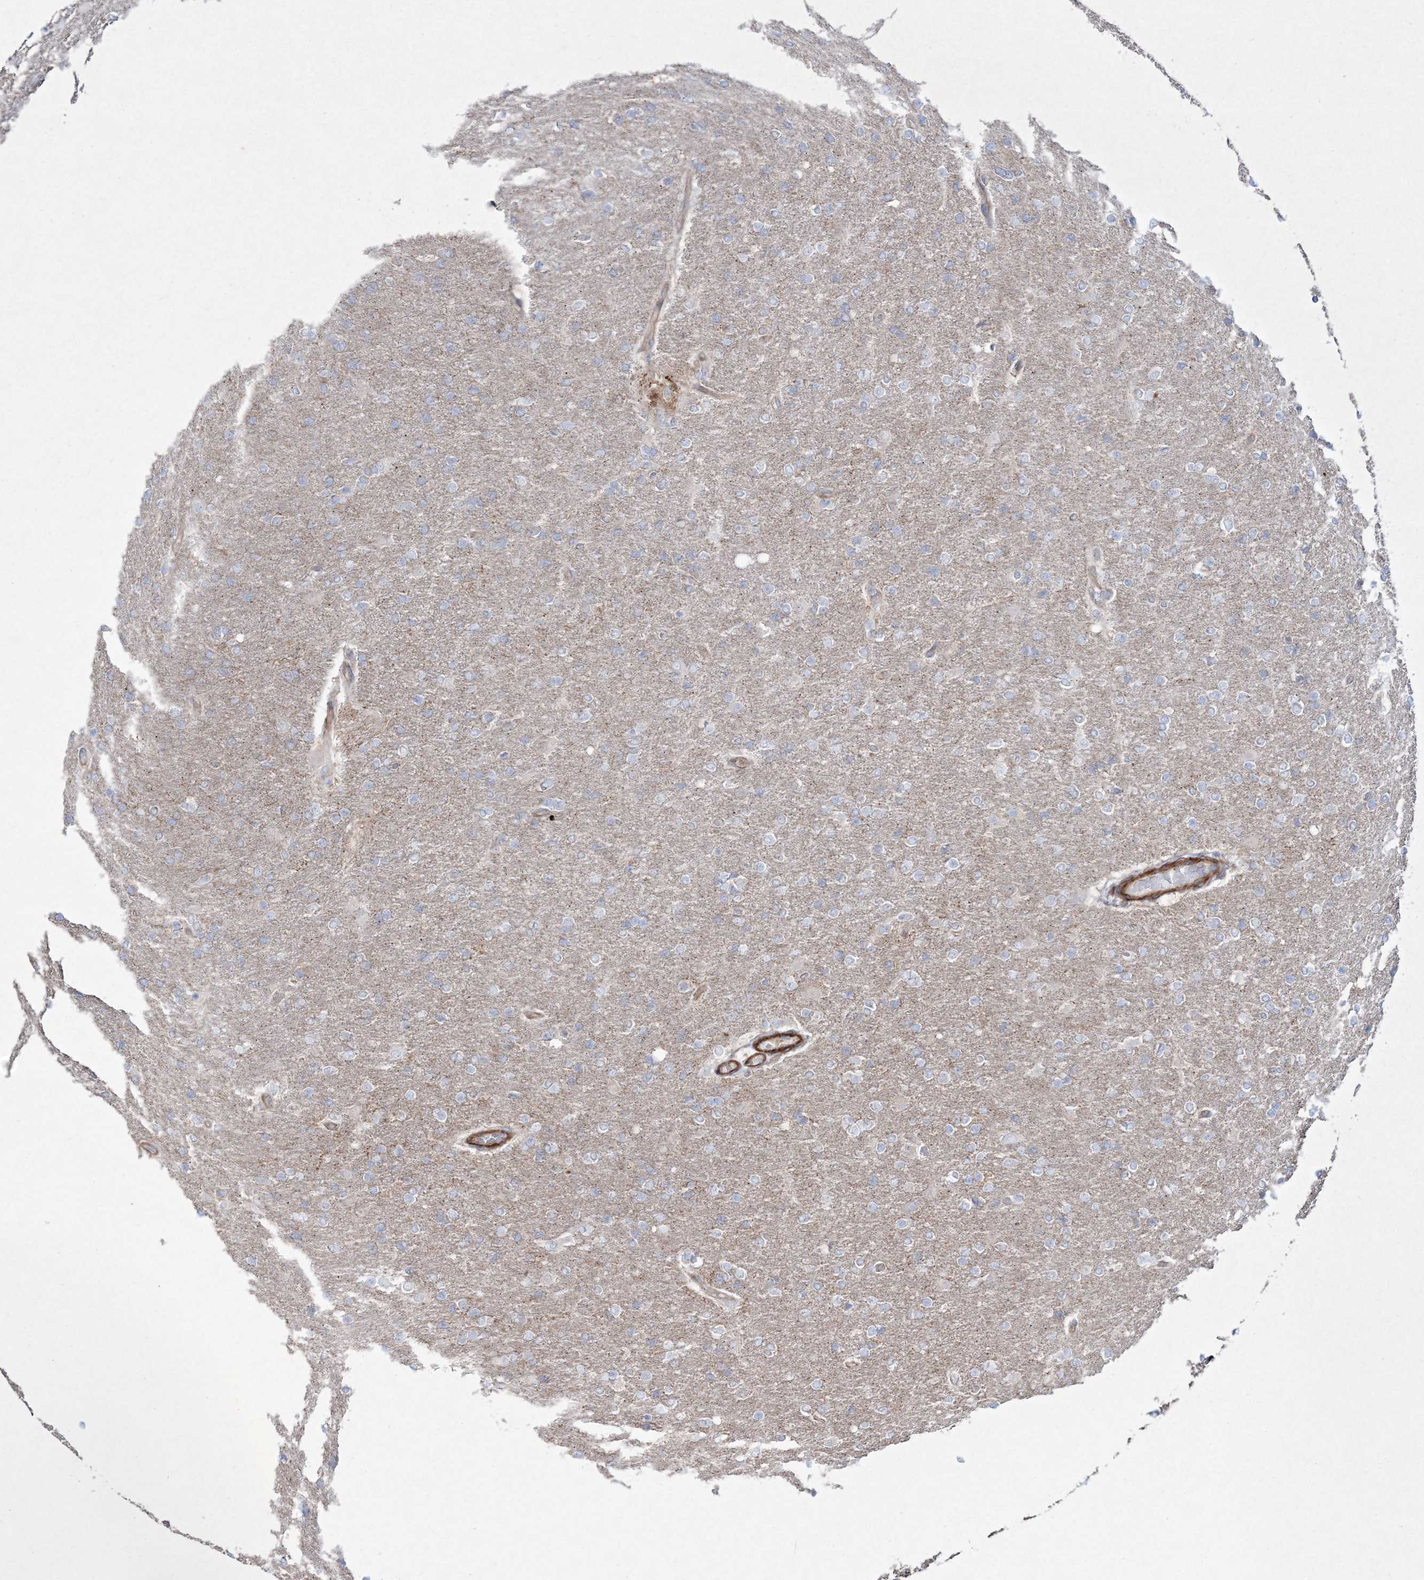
{"staining": {"intensity": "negative", "quantity": "none", "location": "none"}, "tissue": "glioma", "cell_type": "Tumor cells", "image_type": "cancer", "snomed": [{"axis": "morphology", "description": "Glioma, malignant, High grade"}, {"axis": "topography", "description": "Cerebral cortex"}], "caption": "IHC photomicrograph of glioma stained for a protein (brown), which demonstrates no positivity in tumor cells.", "gene": "RICTOR", "patient": {"sex": "female", "age": 36}}